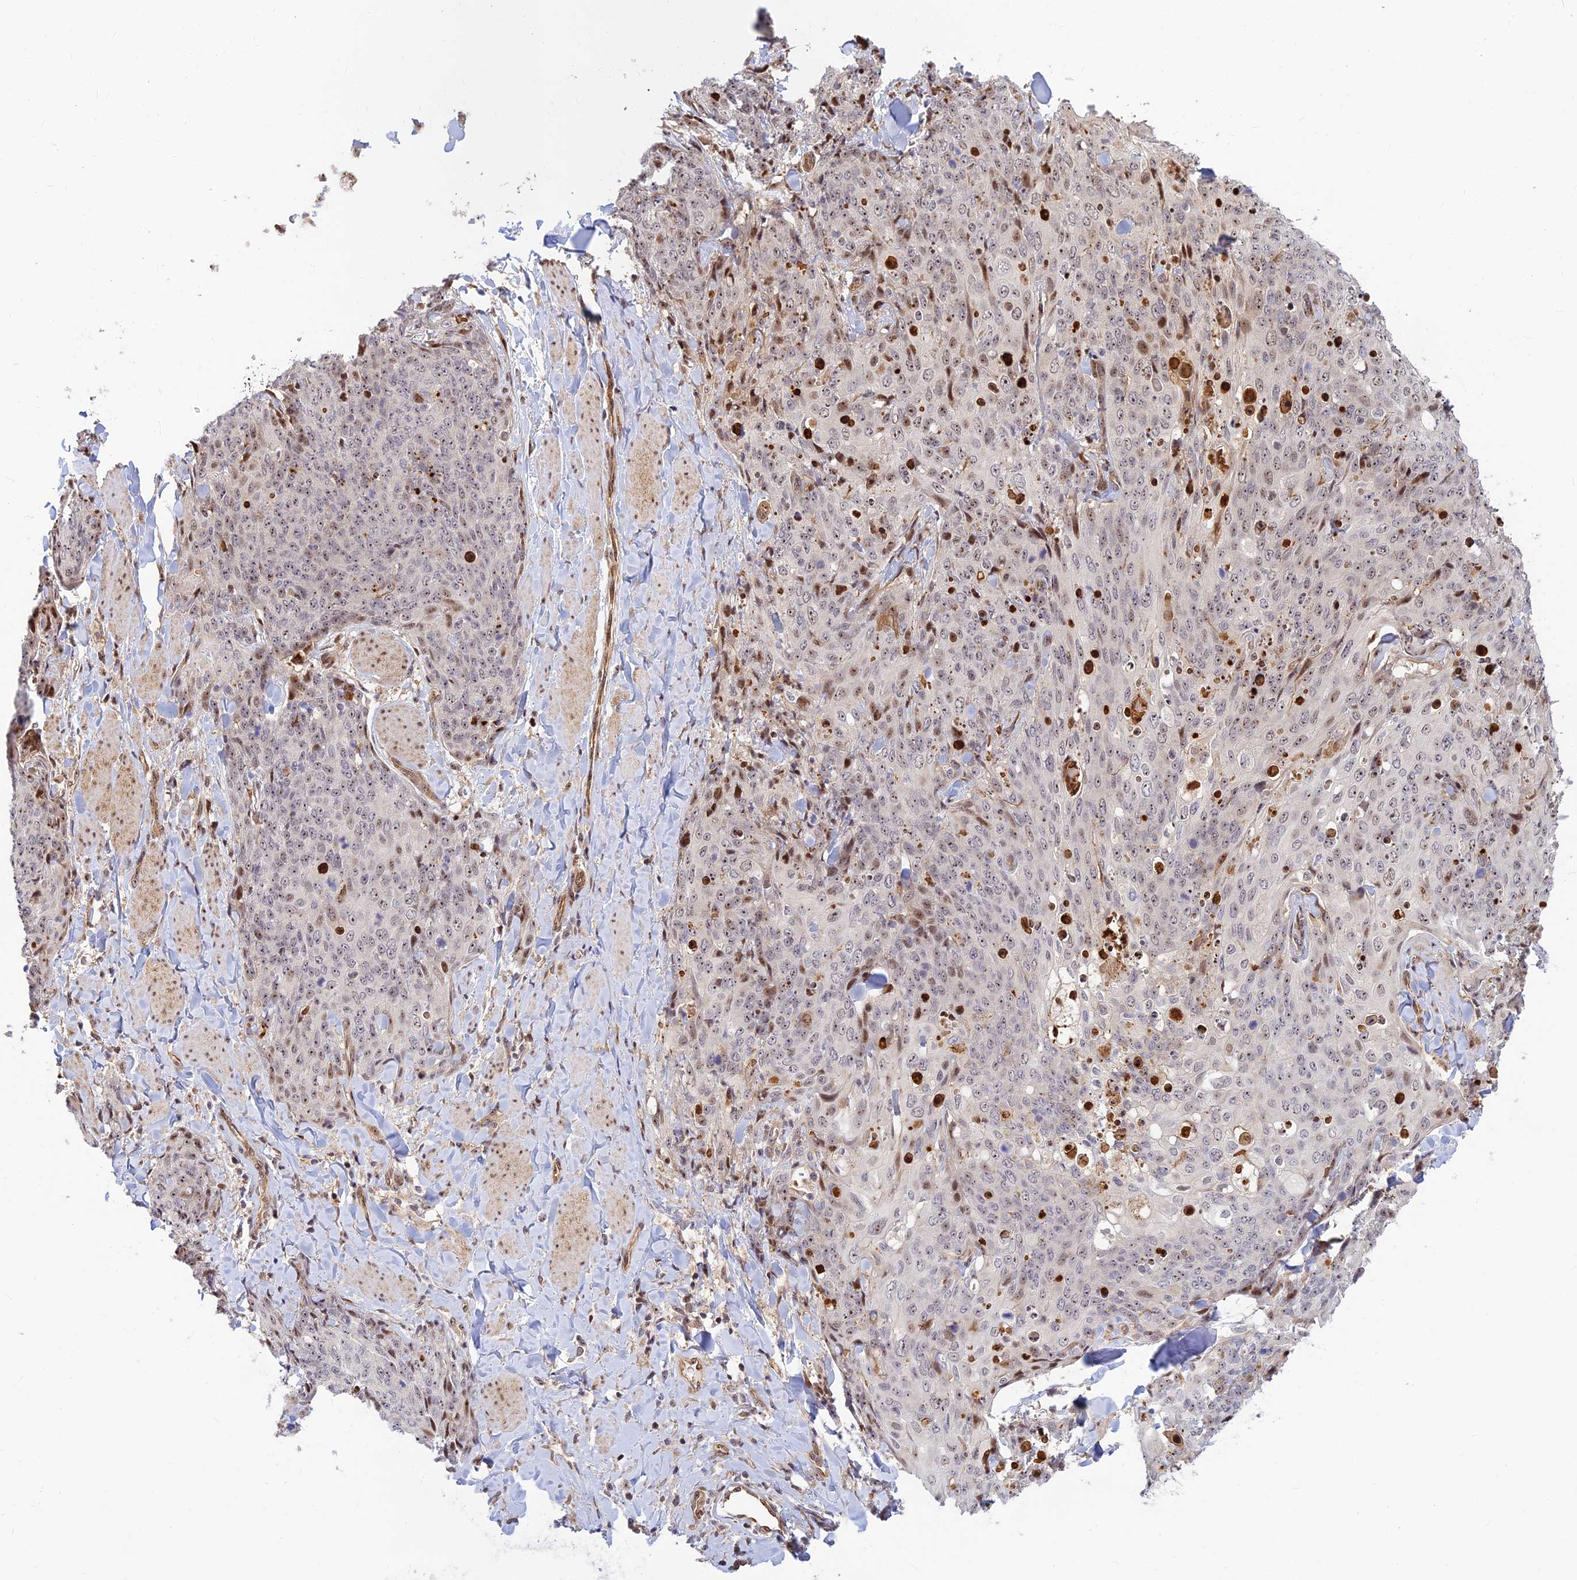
{"staining": {"intensity": "weak", "quantity": "<25%", "location": "nuclear"}, "tissue": "skin cancer", "cell_type": "Tumor cells", "image_type": "cancer", "snomed": [{"axis": "morphology", "description": "Squamous cell carcinoma, NOS"}, {"axis": "topography", "description": "Skin"}, {"axis": "topography", "description": "Vulva"}], "caption": "IHC image of neoplastic tissue: human skin cancer stained with DAB shows no significant protein positivity in tumor cells. (Immunohistochemistry, brightfield microscopy, high magnification).", "gene": "UFSP2", "patient": {"sex": "female", "age": 85}}